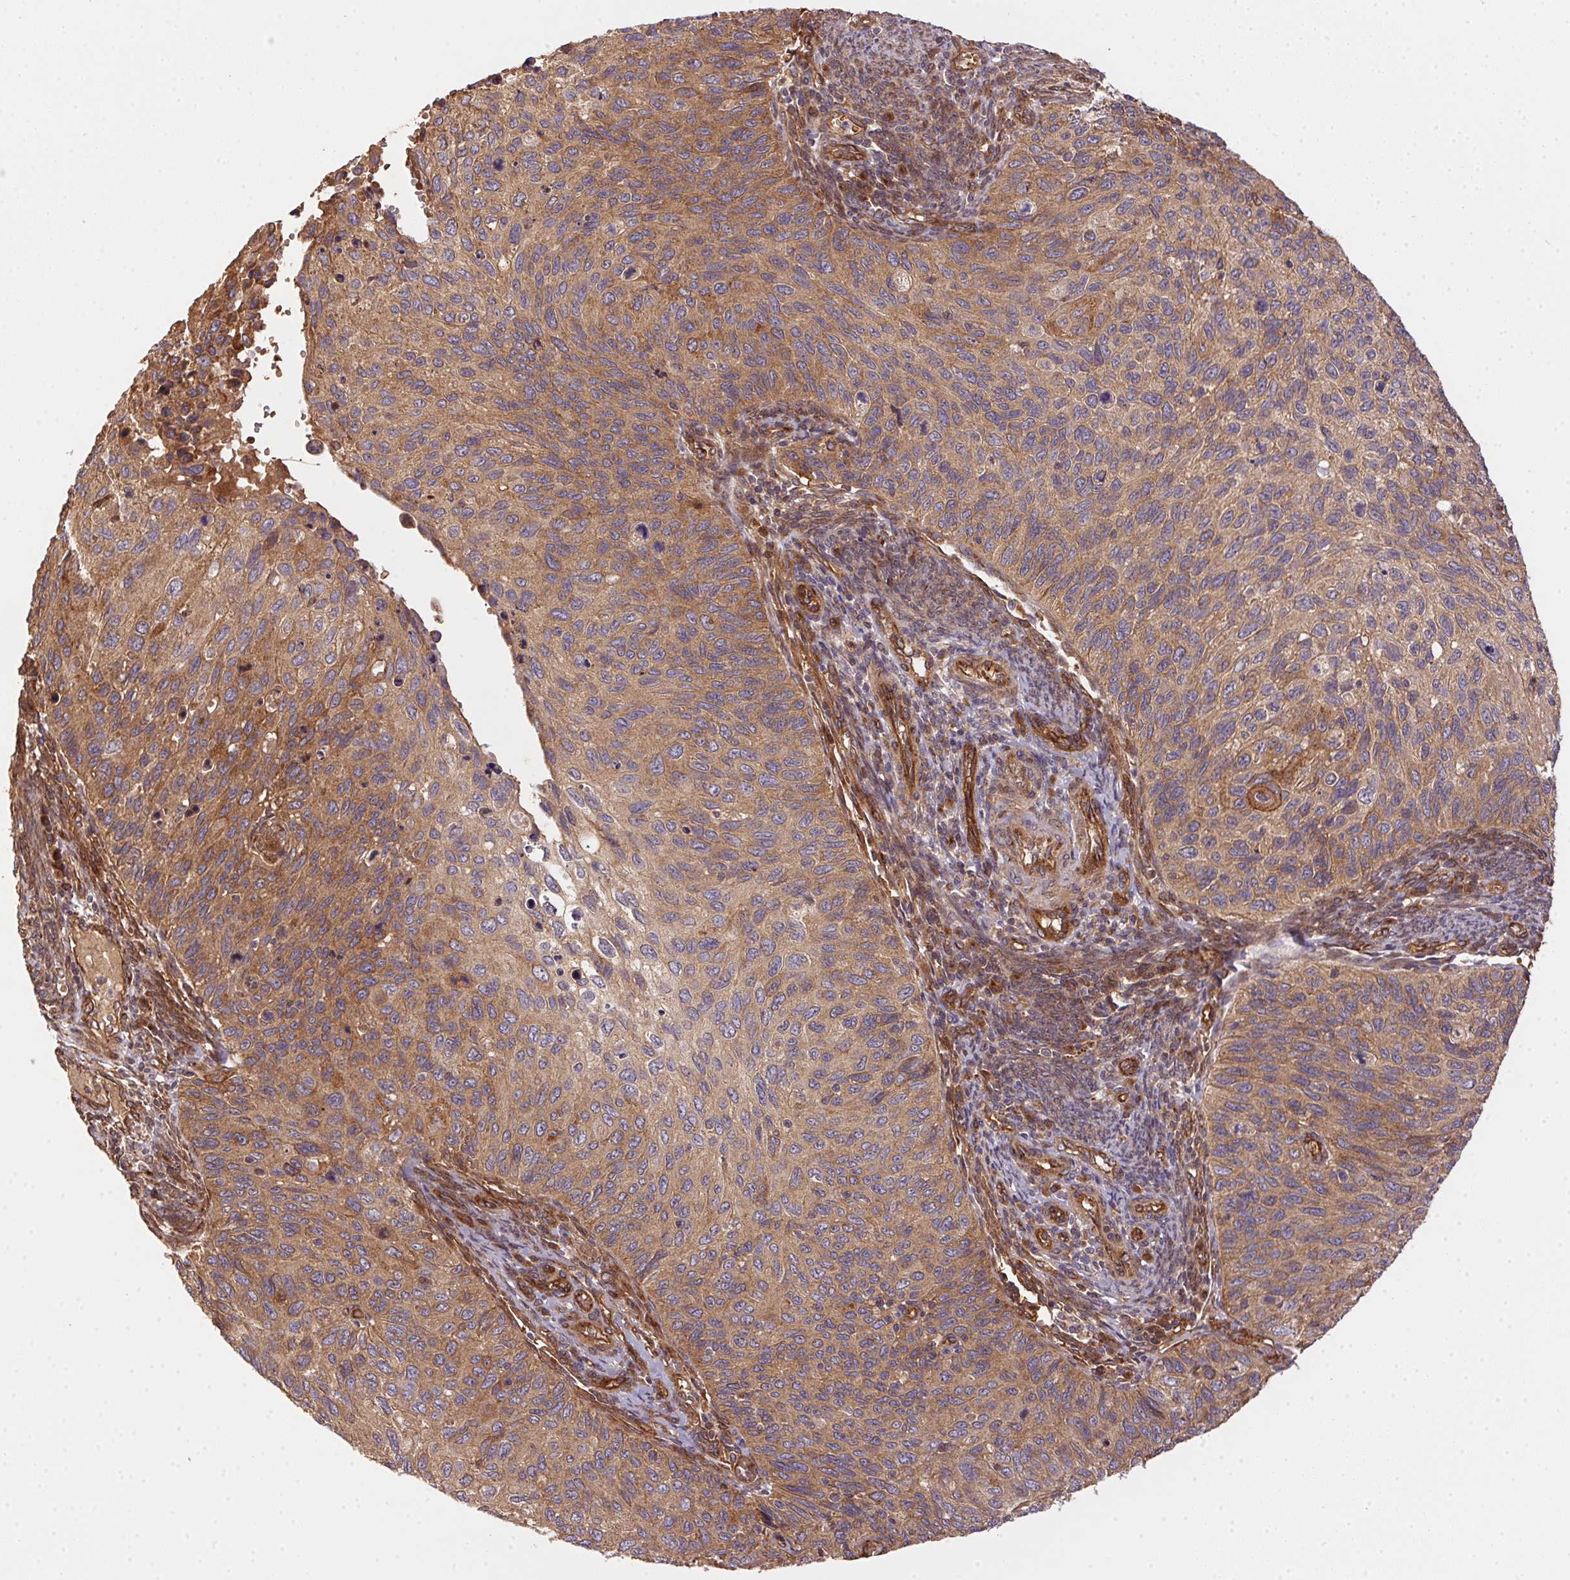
{"staining": {"intensity": "moderate", "quantity": ">75%", "location": "cytoplasmic/membranous"}, "tissue": "cervical cancer", "cell_type": "Tumor cells", "image_type": "cancer", "snomed": [{"axis": "morphology", "description": "Squamous cell carcinoma, NOS"}, {"axis": "topography", "description": "Cervix"}], "caption": "This is a histology image of immunohistochemistry (IHC) staining of squamous cell carcinoma (cervical), which shows moderate positivity in the cytoplasmic/membranous of tumor cells.", "gene": "USE1", "patient": {"sex": "female", "age": 70}}